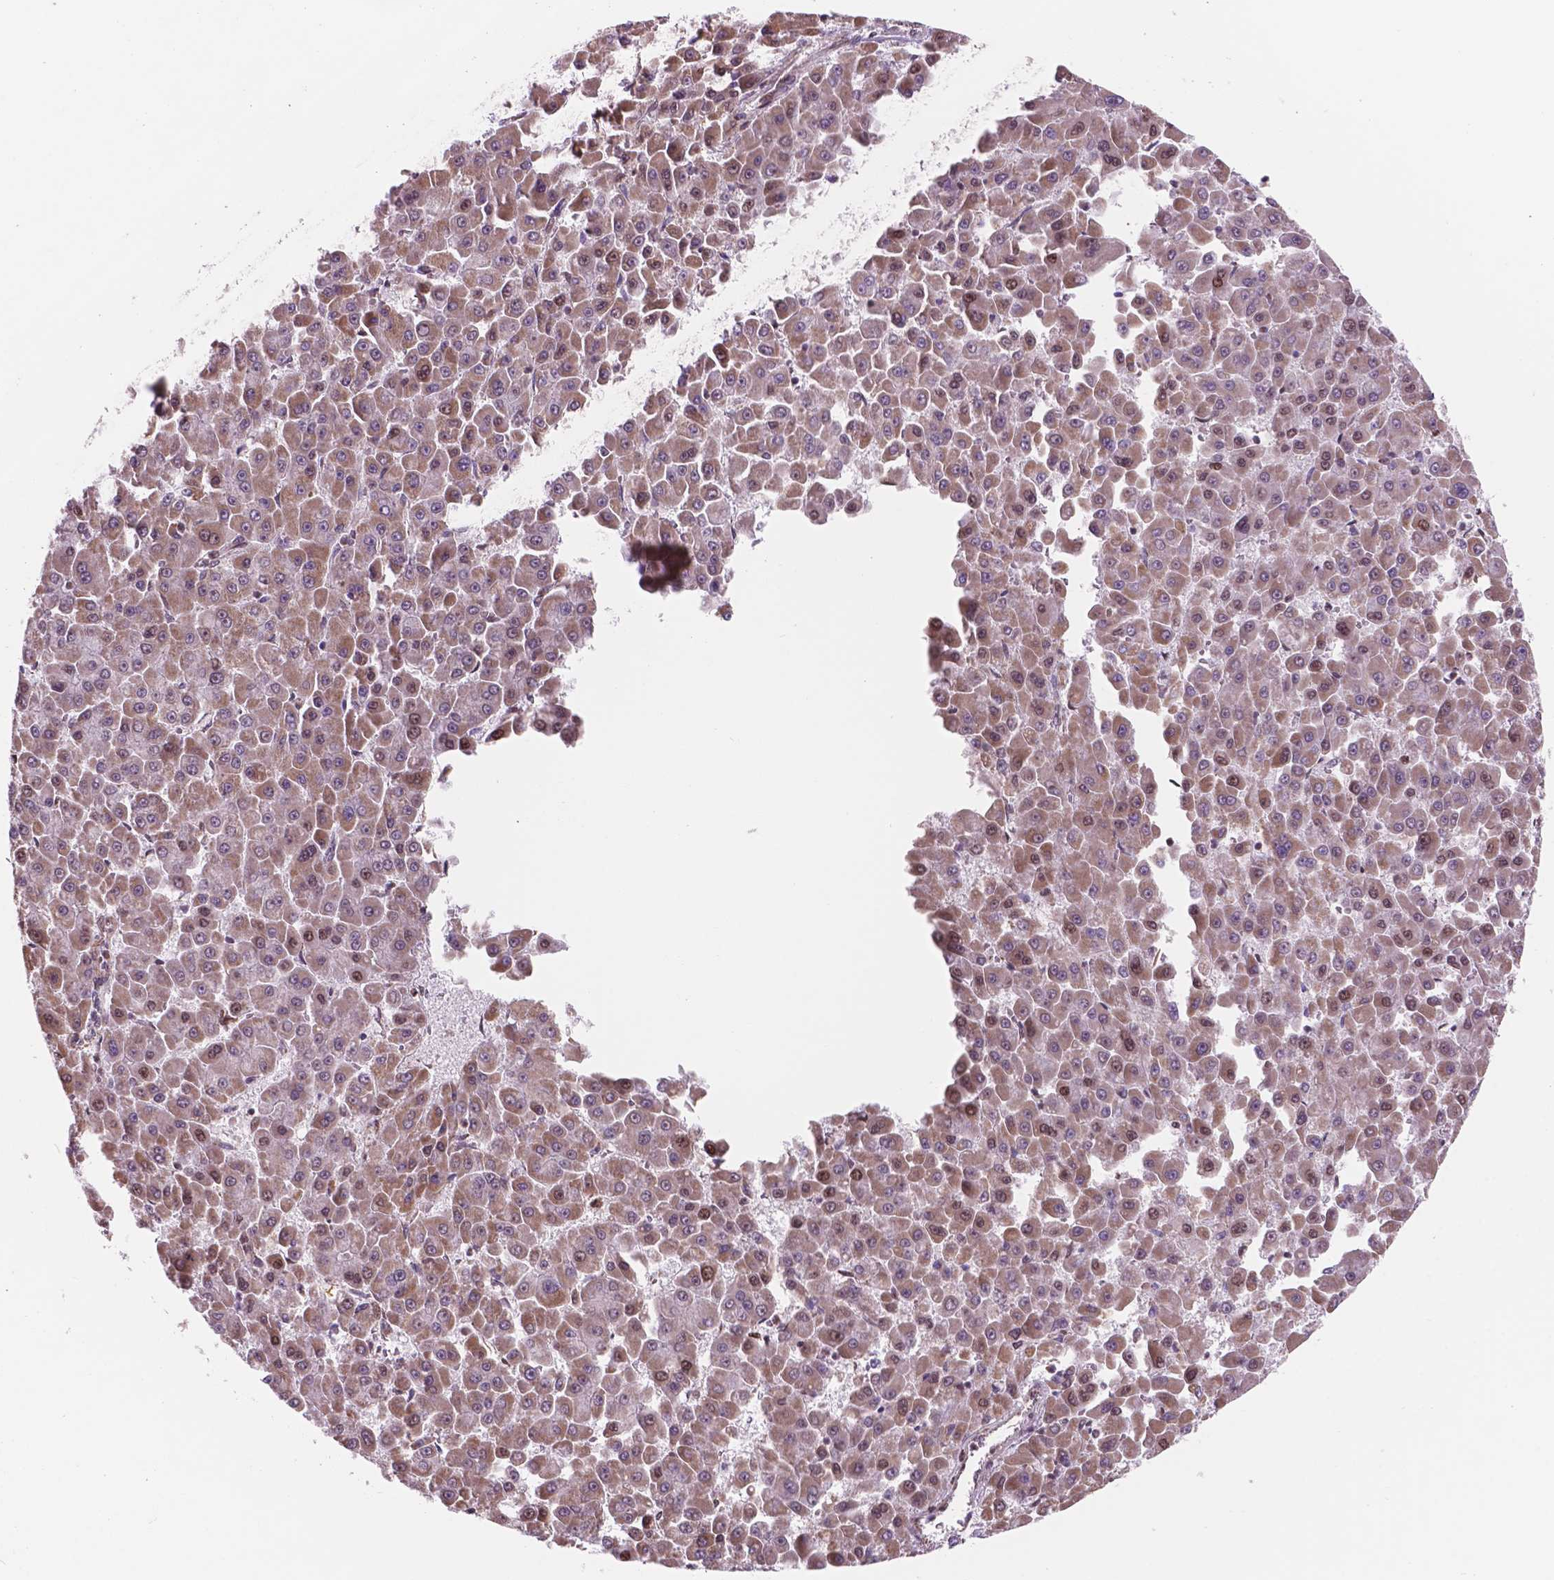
{"staining": {"intensity": "moderate", "quantity": ">75%", "location": "cytoplasmic/membranous,nuclear"}, "tissue": "liver cancer", "cell_type": "Tumor cells", "image_type": "cancer", "snomed": [{"axis": "morphology", "description": "Carcinoma, Hepatocellular, NOS"}, {"axis": "topography", "description": "Liver"}], "caption": "Tumor cells display medium levels of moderate cytoplasmic/membranous and nuclear expression in about >75% of cells in human liver cancer.", "gene": "NDUFA10", "patient": {"sex": "male", "age": 78}}